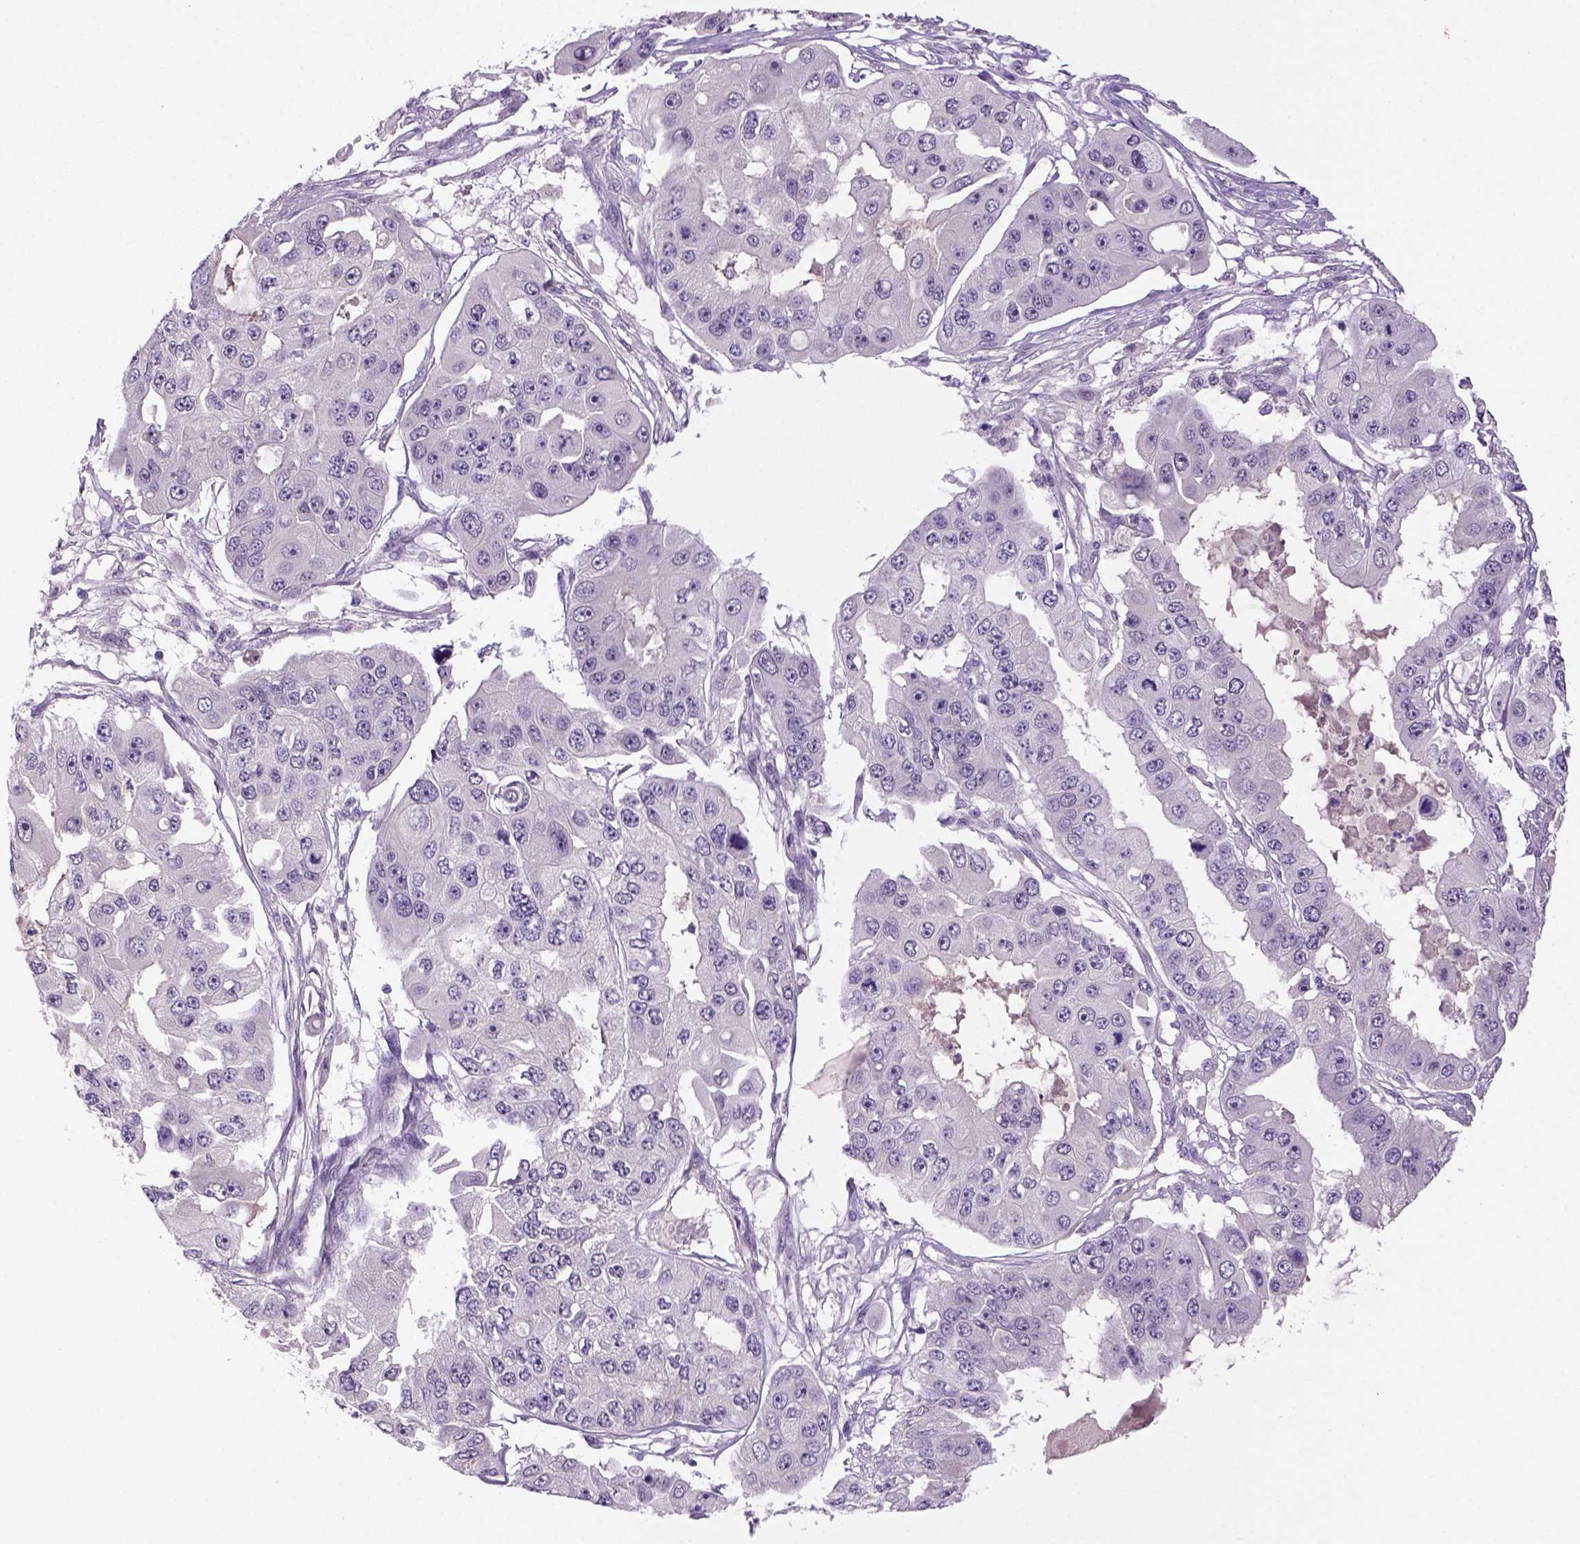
{"staining": {"intensity": "negative", "quantity": "none", "location": "none"}, "tissue": "ovarian cancer", "cell_type": "Tumor cells", "image_type": "cancer", "snomed": [{"axis": "morphology", "description": "Cystadenocarcinoma, serous, NOS"}, {"axis": "topography", "description": "Ovary"}], "caption": "Photomicrograph shows no protein expression in tumor cells of ovarian serous cystadenocarcinoma tissue. (DAB IHC, high magnification).", "gene": "NLGN2", "patient": {"sex": "female", "age": 56}}